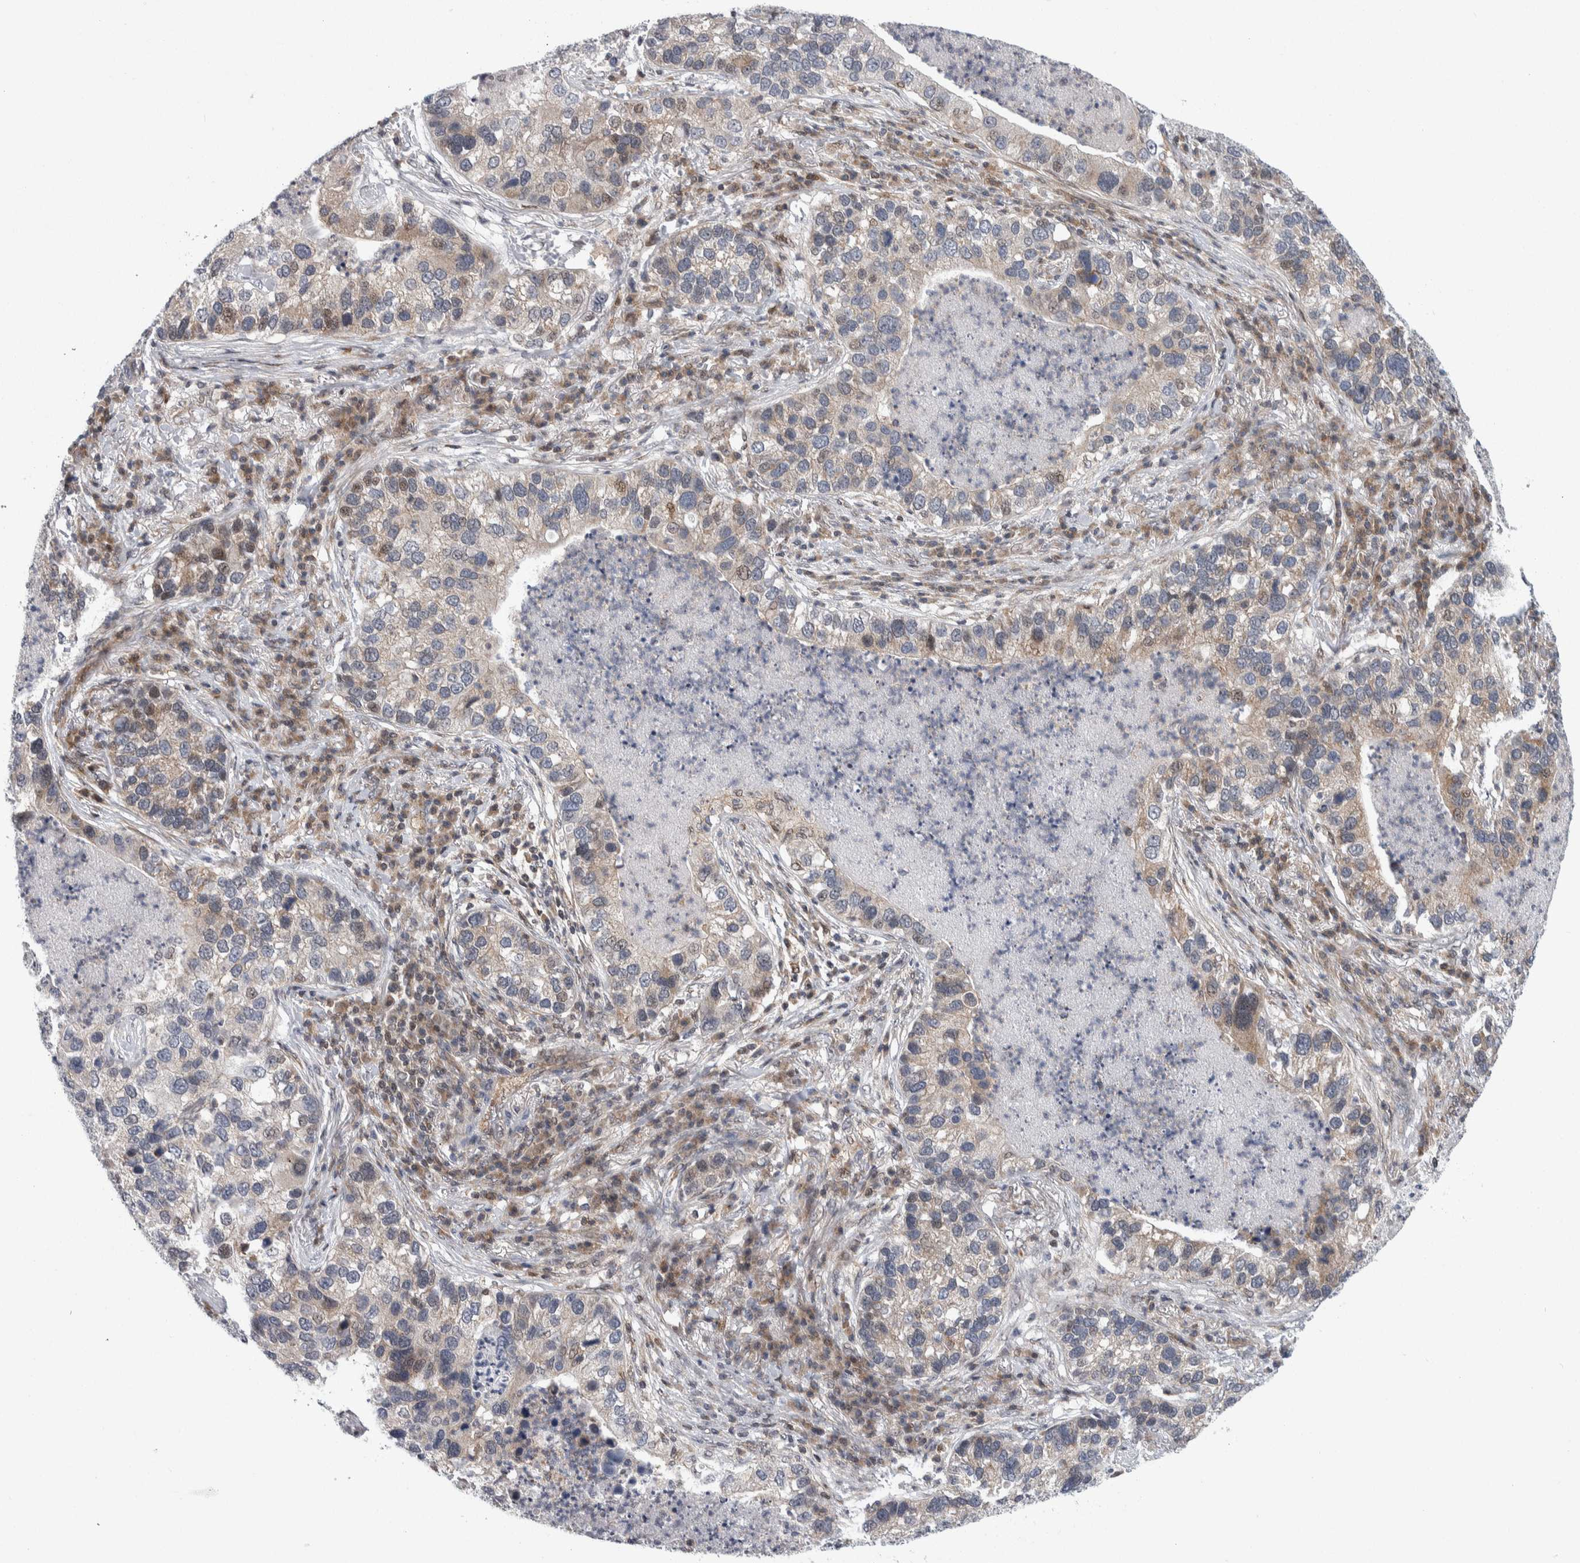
{"staining": {"intensity": "negative", "quantity": "none", "location": "none"}, "tissue": "lung cancer", "cell_type": "Tumor cells", "image_type": "cancer", "snomed": [{"axis": "morphology", "description": "Normal tissue, NOS"}, {"axis": "morphology", "description": "Adenocarcinoma, NOS"}, {"axis": "topography", "description": "Bronchus"}, {"axis": "topography", "description": "Lung"}], "caption": "A micrograph of lung cancer (adenocarcinoma) stained for a protein displays no brown staining in tumor cells.", "gene": "PTPA", "patient": {"sex": "male", "age": 54}}